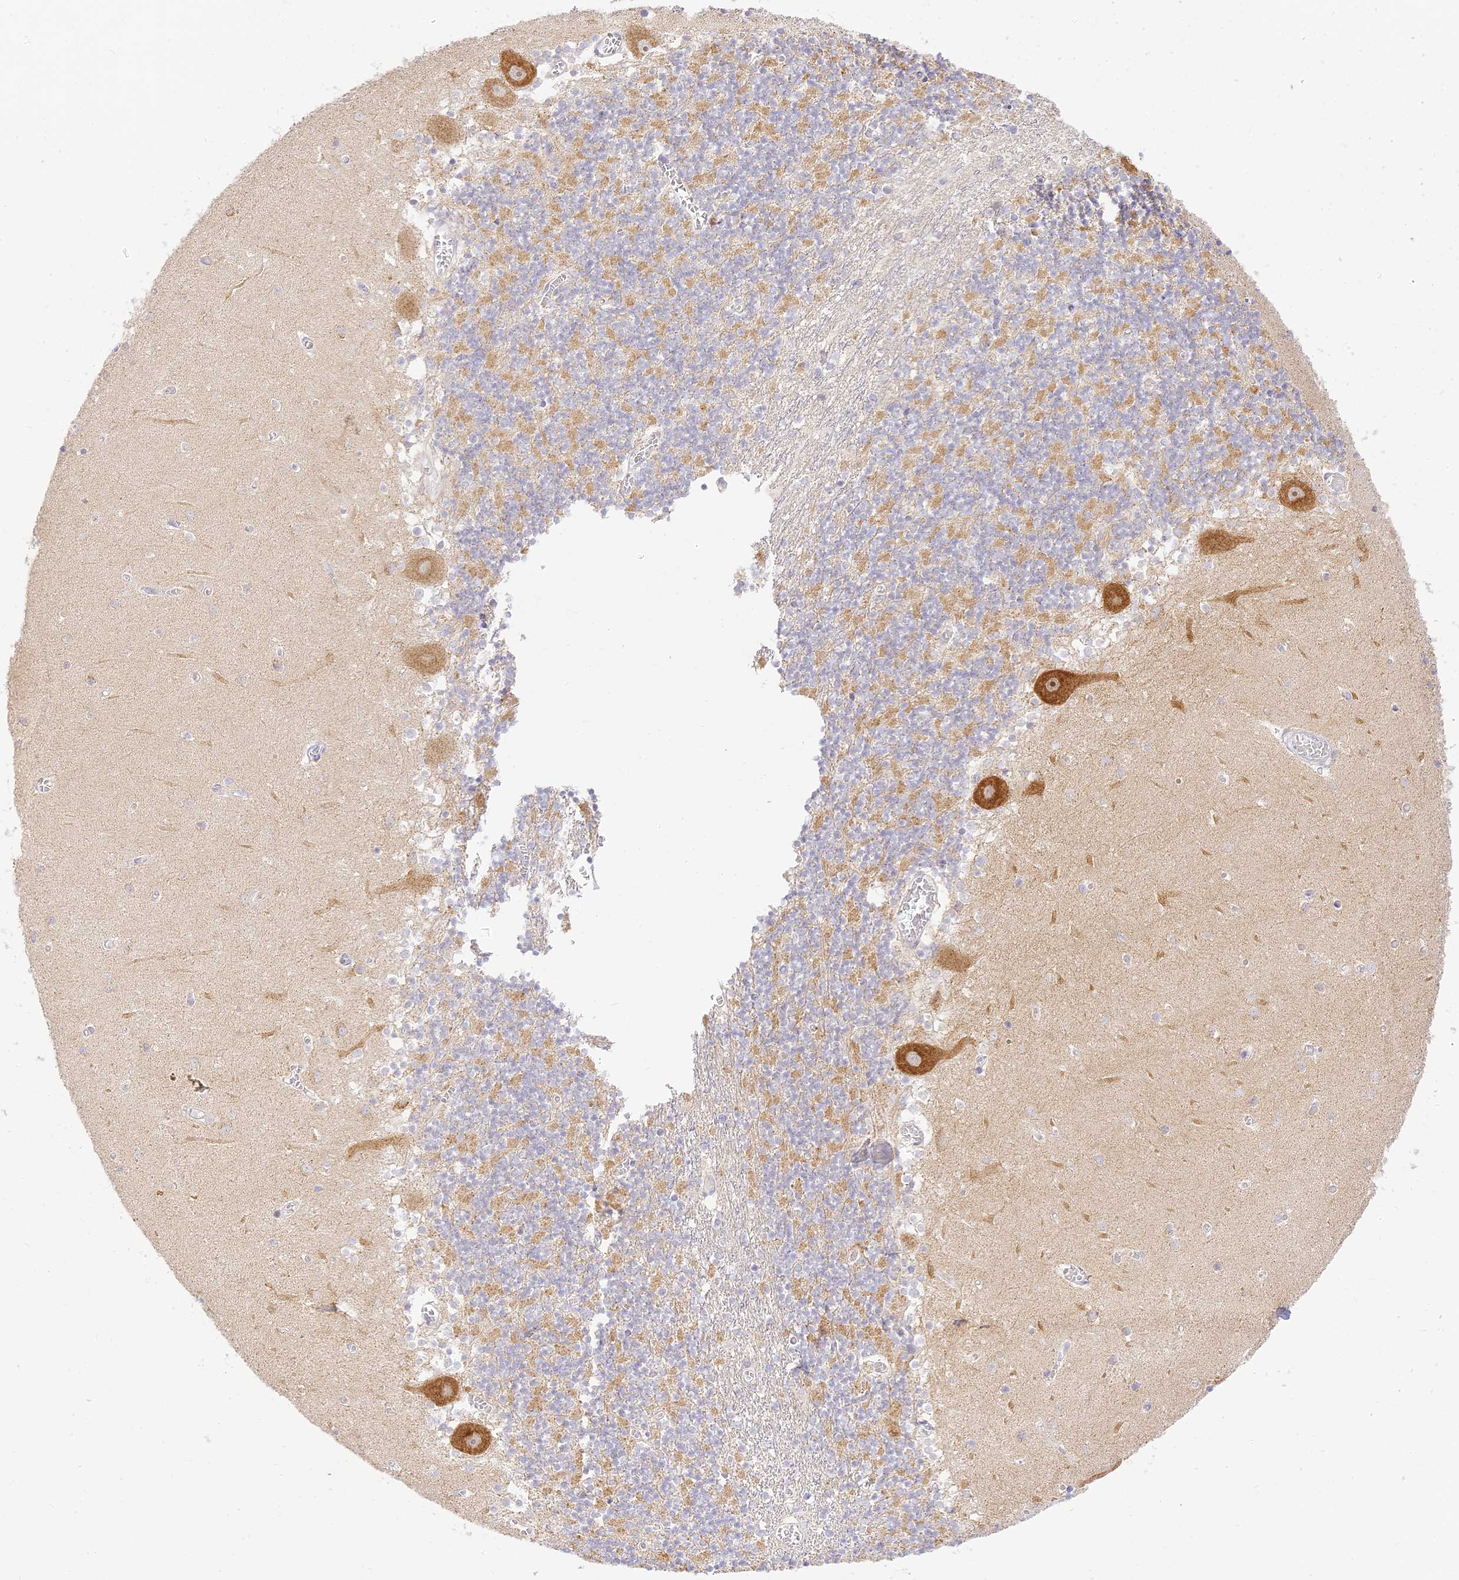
{"staining": {"intensity": "moderate", "quantity": "<25%", "location": "cytoplasmic/membranous"}, "tissue": "cerebellum", "cell_type": "Cells in granular layer", "image_type": "normal", "snomed": [{"axis": "morphology", "description": "Normal tissue, NOS"}, {"axis": "topography", "description": "Cerebellum"}], "caption": "Normal cerebellum shows moderate cytoplasmic/membranous expression in about <25% of cells in granular layer, visualized by immunohistochemistry. The staining is performed using DAB (3,3'-diaminobenzidine) brown chromogen to label protein expression. The nuclei are counter-stained blue using hematoxylin.", "gene": "LRRC15", "patient": {"sex": "female", "age": 28}}